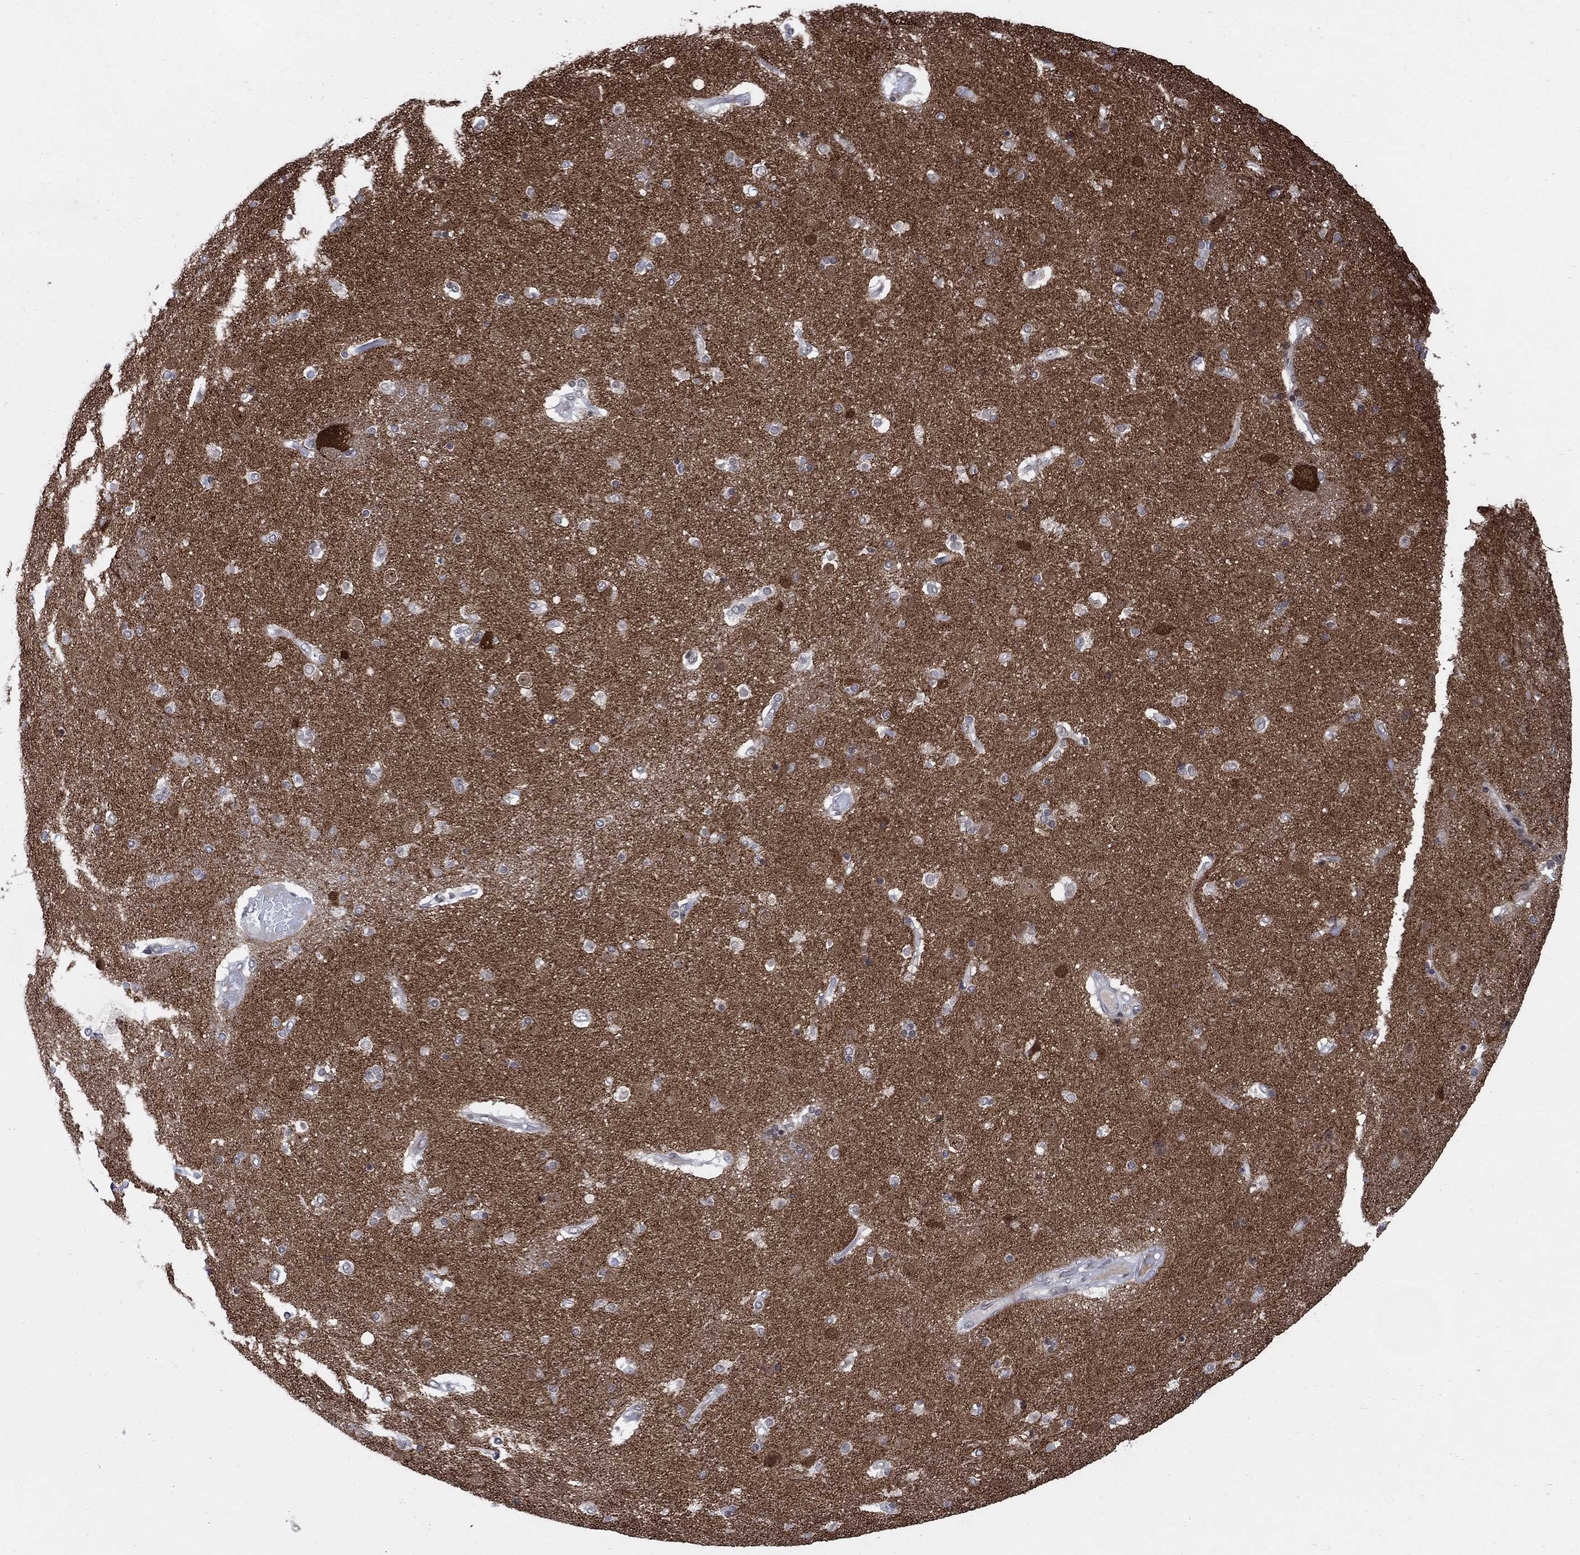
{"staining": {"intensity": "moderate", "quantity": "<25%", "location": "cytoplasmic/membranous"}, "tissue": "caudate", "cell_type": "Glial cells", "image_type": "normal", "snomed": [{"axis": "morphology", "description": "Normal tissue, NOS"}, {"axis": "topography", "description": "Lateral ventricle wall"}], "caption": "A low amount of moderate cytoplasmic/membranous staining is appreciated in about <25% of glial cells in normal caudate.", "gene": "CPLX1", "patient": {"sex": "female", "age": 71}}